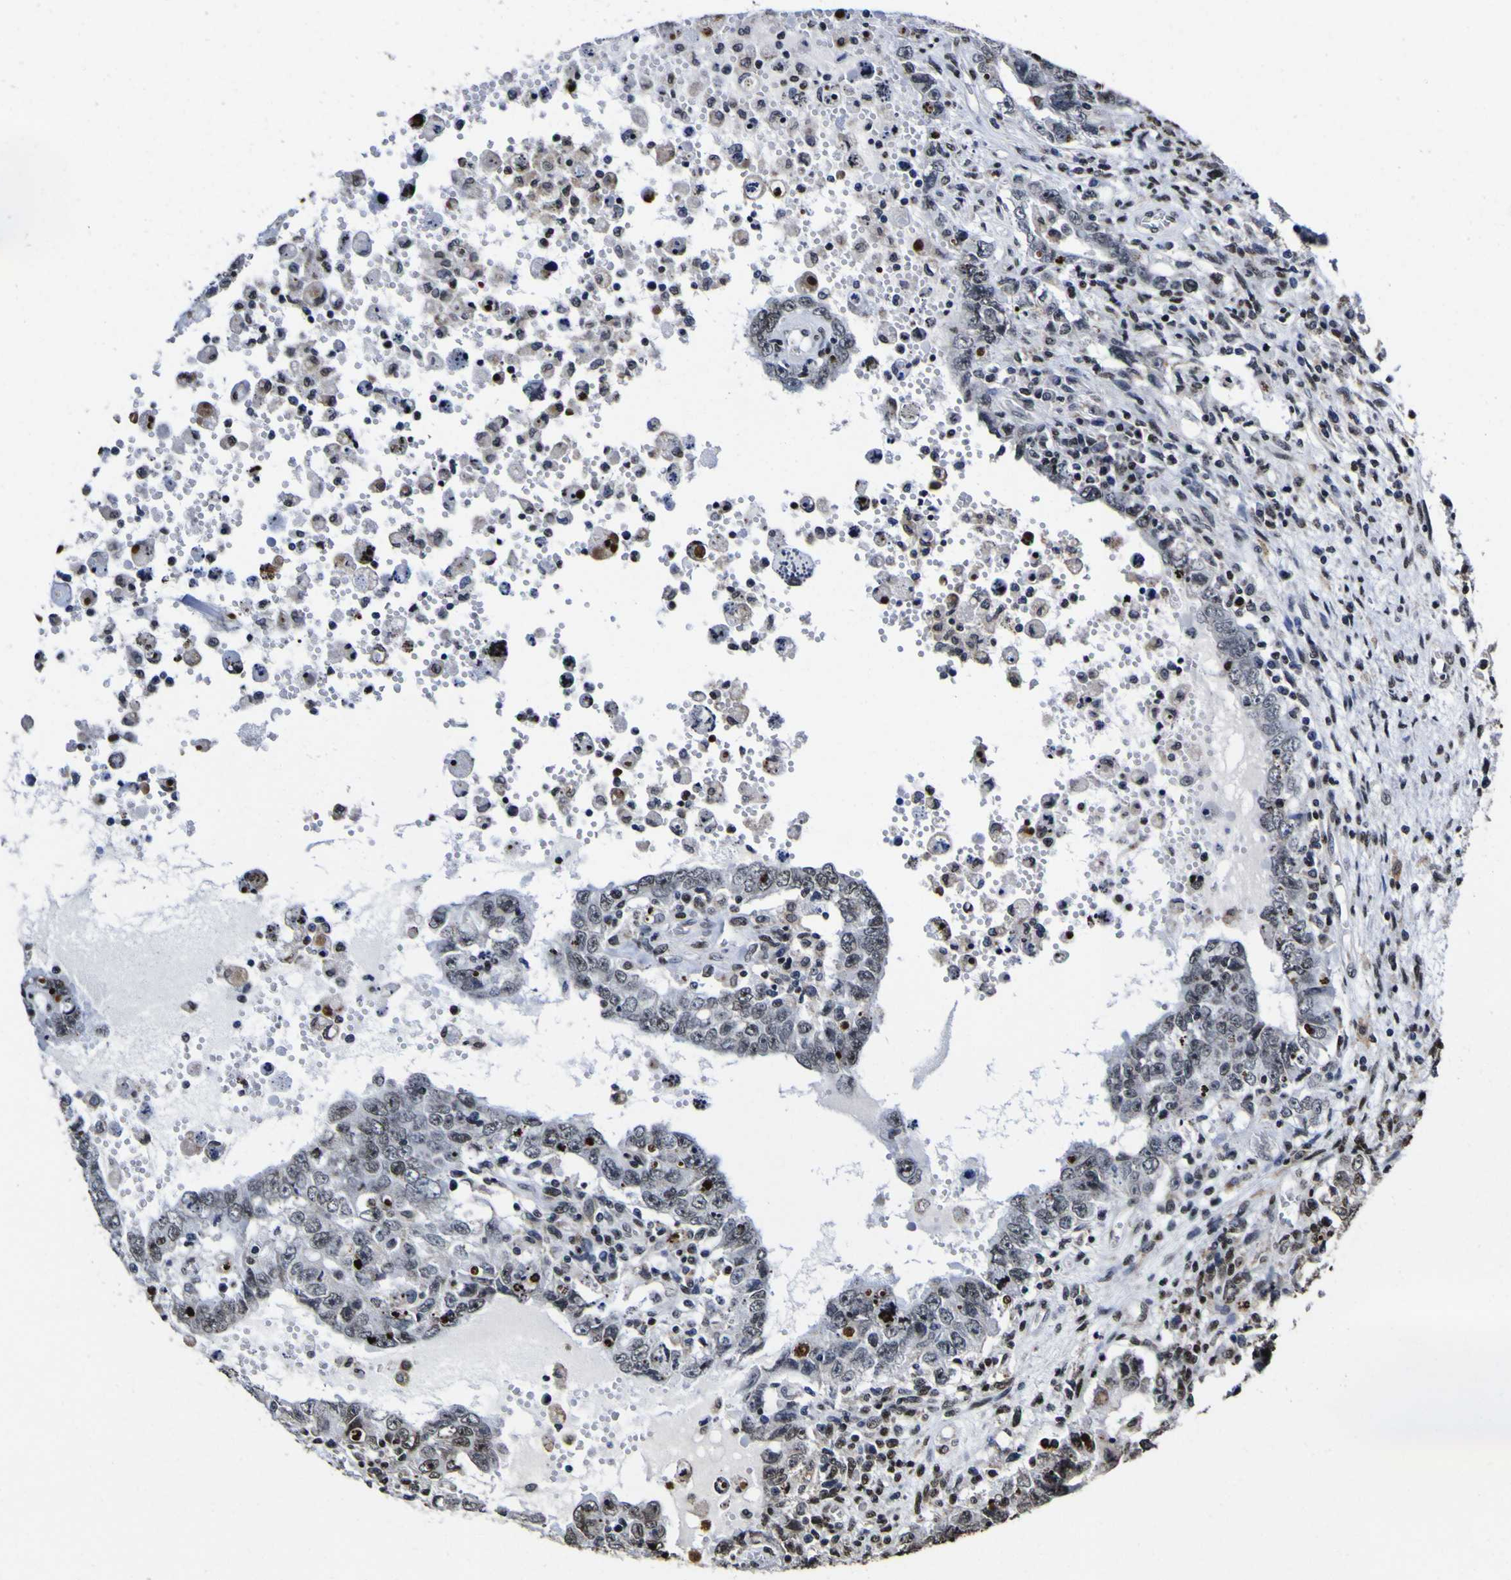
{"staining": {"intensity": "weak", "quantity": "<25%", "location": "nuclear"}, "tissue": "testis cancer", "cell_type": "Tumor cells", "image_type": "cancer", "snomed": [{"axis": "morphology", "description": "Carcinoma, Embryonal, NOS"}, {"axis": "topography", "description": "Testis"}], "caption": "High power microscopy histopathology image of an immunohistochemistry (IHC) image of embryonal carcinoma (testis), revealing no significant staining in tumor cells.", "gene": "PIAS1", "patient": {"sex": "male", "age": 26}}